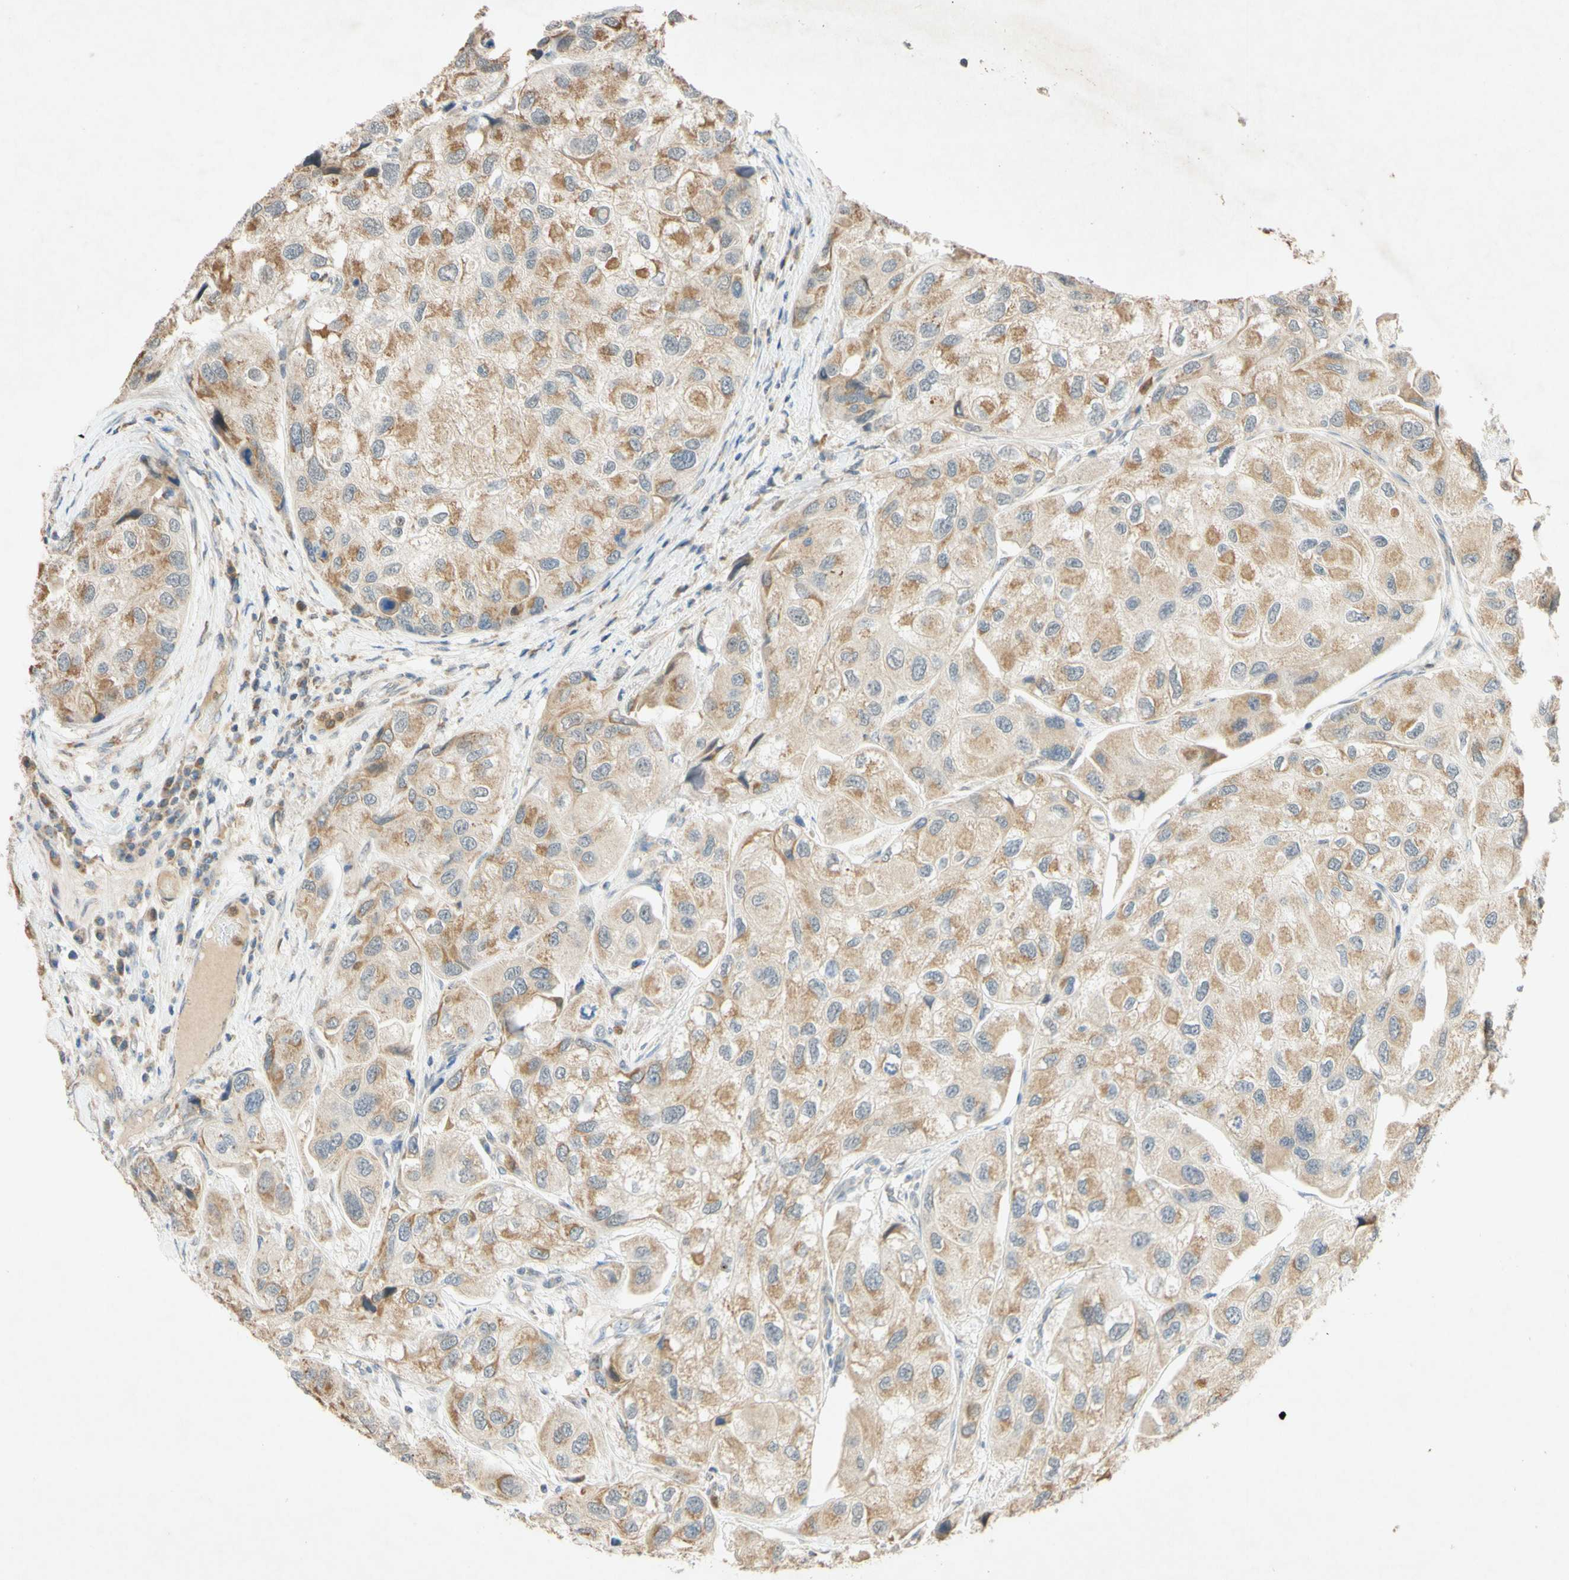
{"staining": {"intensity": "moderate", "quantity": "25%-75%", "location": "cytoplasmic/membranous"}, "tissue": "urothelial cancer", "cell_type": "Tumor cells", "image_type": "cancer", "snomed": [{"axis": "morphology", "description": "Urothelial carcinoma, High grade"}, {"axis": "topography", "description": "Urinary bladder"}], "caption": "IHC histopathology image of human urothelial cancer stained for a protein (brown), which exhibits medium levels of moderate cytoplasmic/membranous positivity in about 25%-75% of tumor cells.", "gene": "GATA1", "patient": {"sex": "female", "age": 64}}